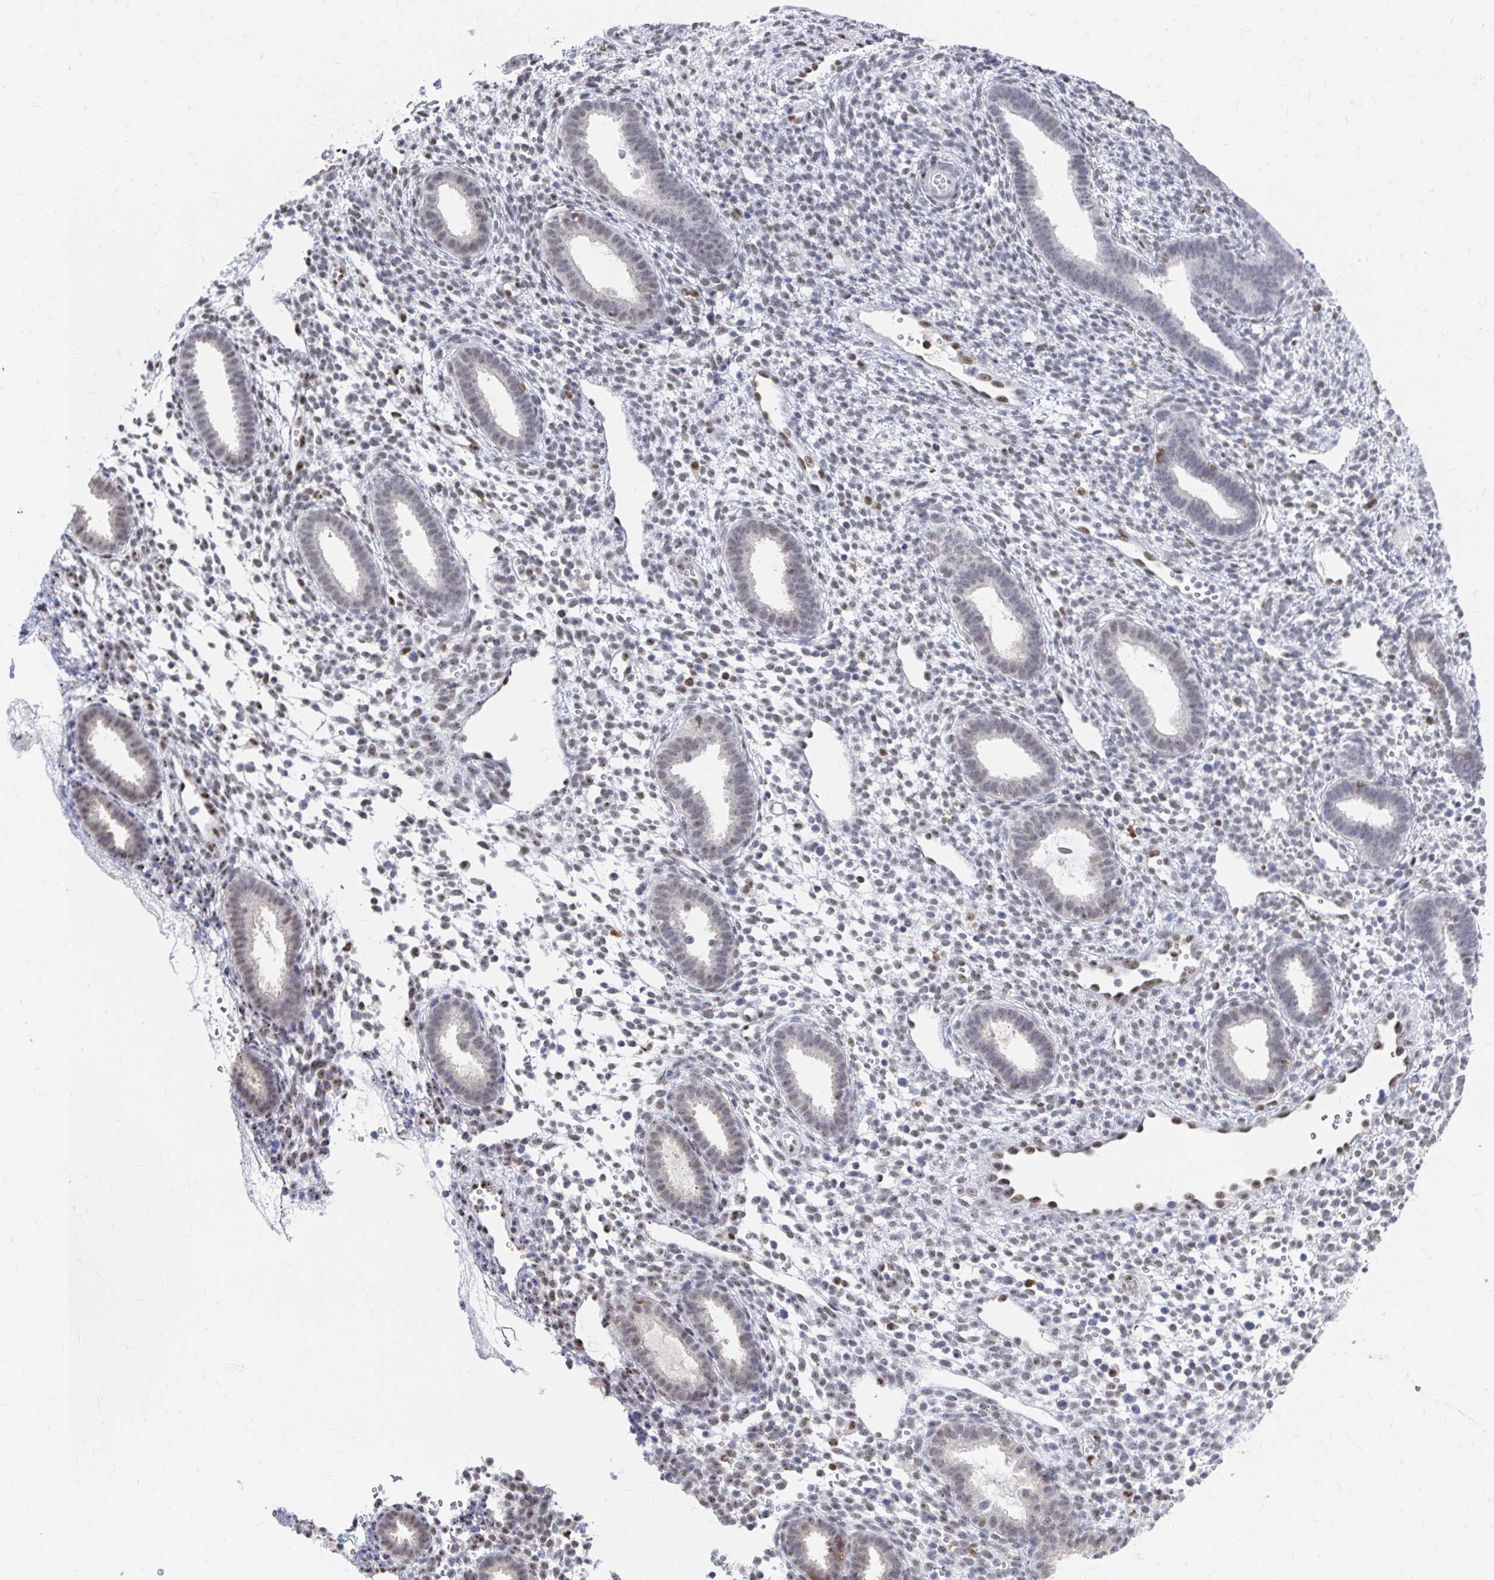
{"staining": {"intensity": "moderate", "quantity": "<25%", "location": "nuclear"}, "tissue": "endometrium", "cell_type": "Cells in endometrial stroma", "image_type": "normal", "snomed": [{"axis": "morphology", "description": "Normal tissue, NOS"}, {"axis": "topography", "description": "Endometrium"}], "caption": "Immunohistochemical staining of benign human endometrium shows low levels of moderate nuclear expression in approximately <25% of cells in endometrial stroma. (Brightfield microscopy of DAB IHC at high magnification).", "gene": "CLIC3", "patient": {"sex": "female", "age": 36}}